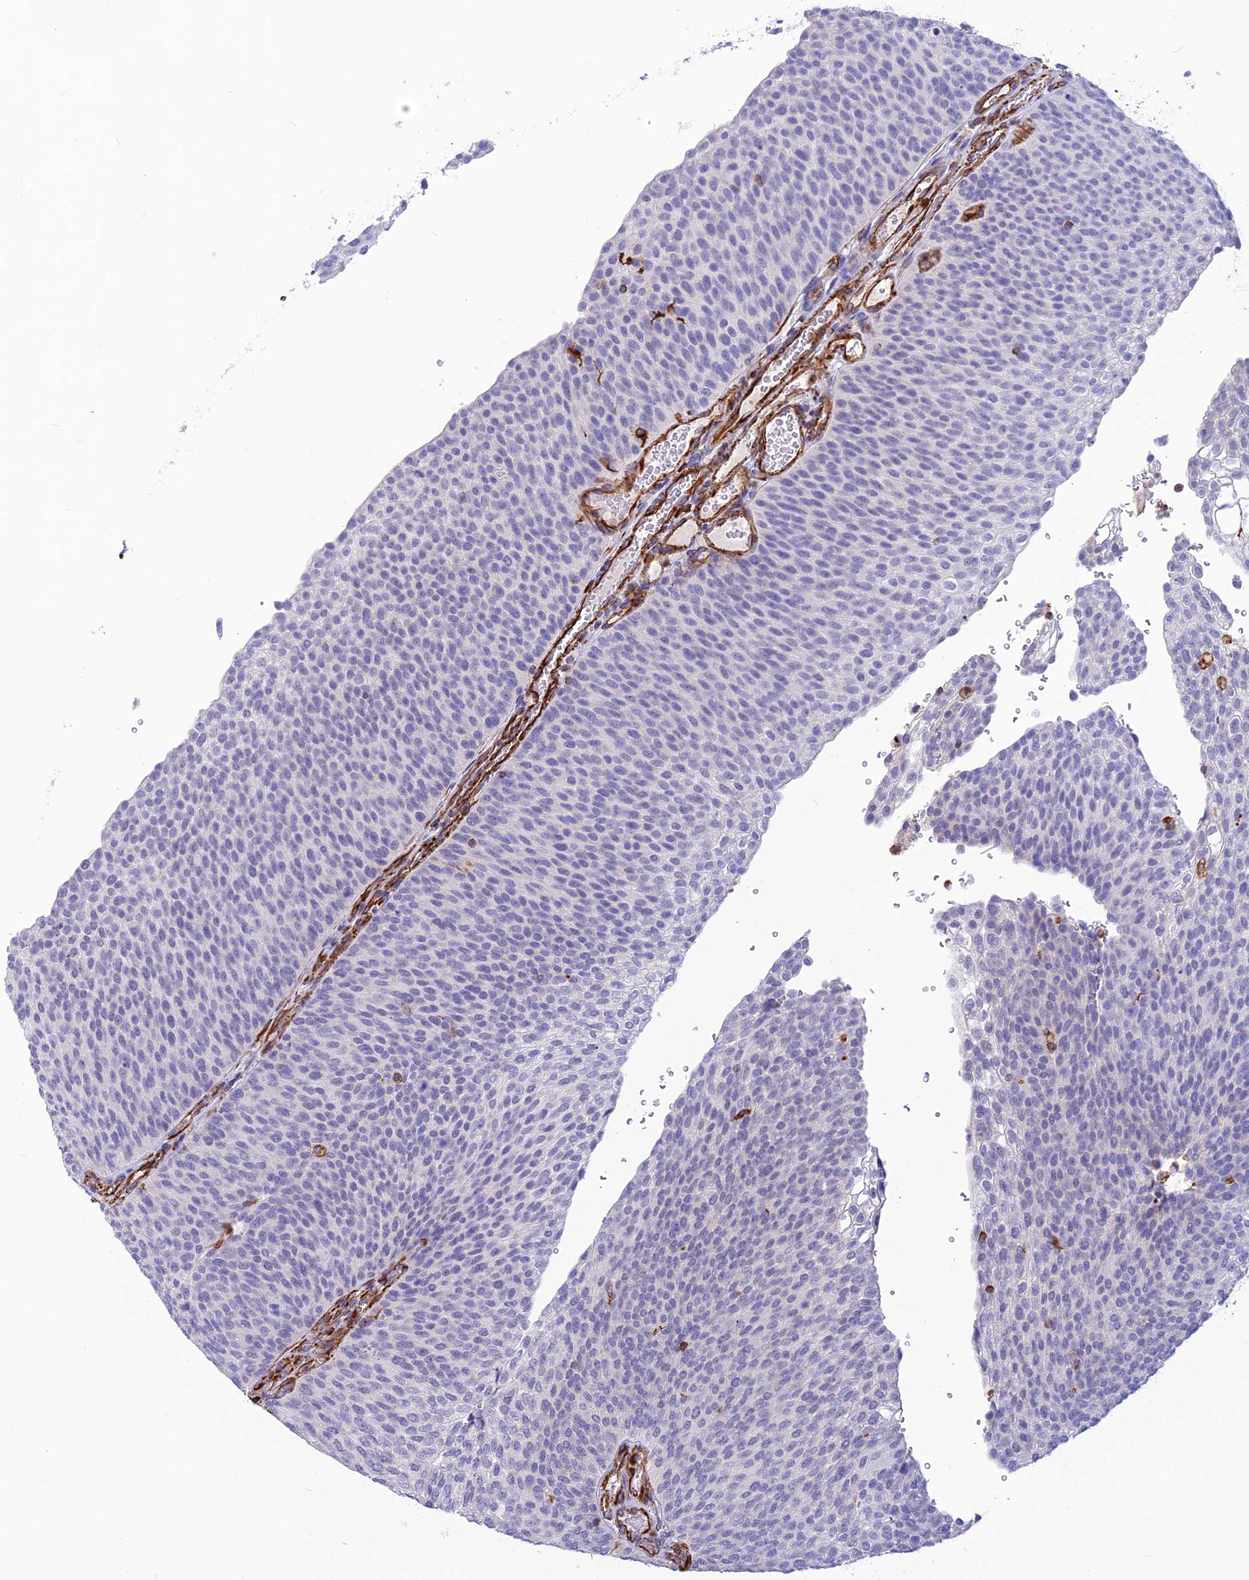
{"staining": {"intensity": "negative", "quantity": "none", "location": "none"}, "tissue": "urothelial cancer", "cell_type": "Tumor cells", "image_type": "cancer", "snomed": [{"axis": "morphology", "description": "Urothelial carcinoma, High grade"}, {"axis": "topography", "description": "Urinary bladder"}], "caption": "High power microscopy image of an immunohistochemistry histopathology image of urothelial cancer, revealing no significant staining in tumor cells.", "gene": "FBXL20", "patient": {"sex": "female", "age": 79}}